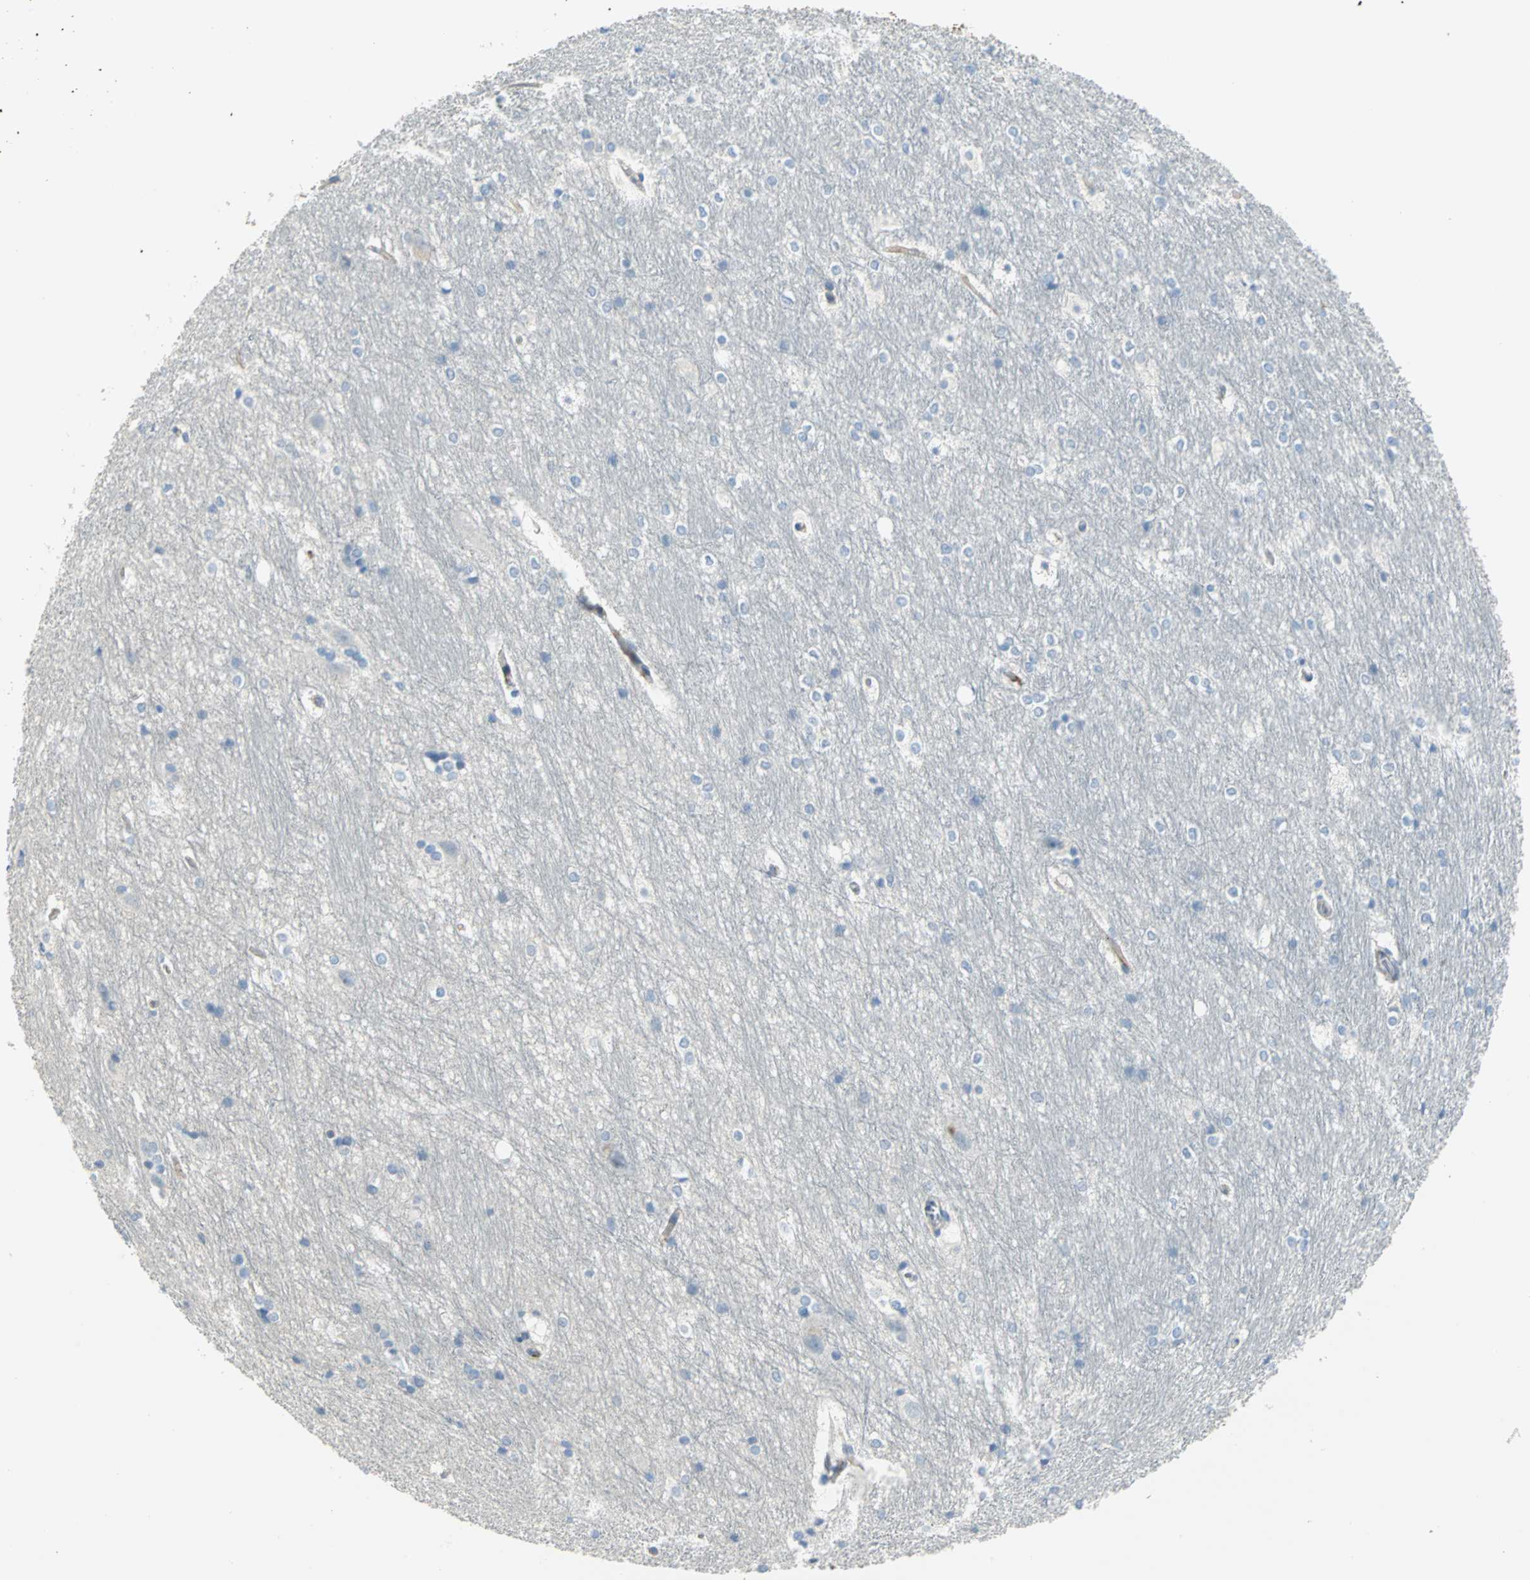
{"staining": {"intensity": "negative", "quantity": "none", "location": "none"}, "tissue": "hippocampus", "cell_type": "Glial cells", "image_type": "normal", "snomed": [{"axis": "morphology", "description": "Normal tissue, NOS"}, {"axis": "topography", "description": "Hippocampus"}], "caption": "The photomicrograph shows no staining of glial cells in normal hippocampus.", "gene": "ALOX15", "patient": {"sex": "female", "age": 19}}